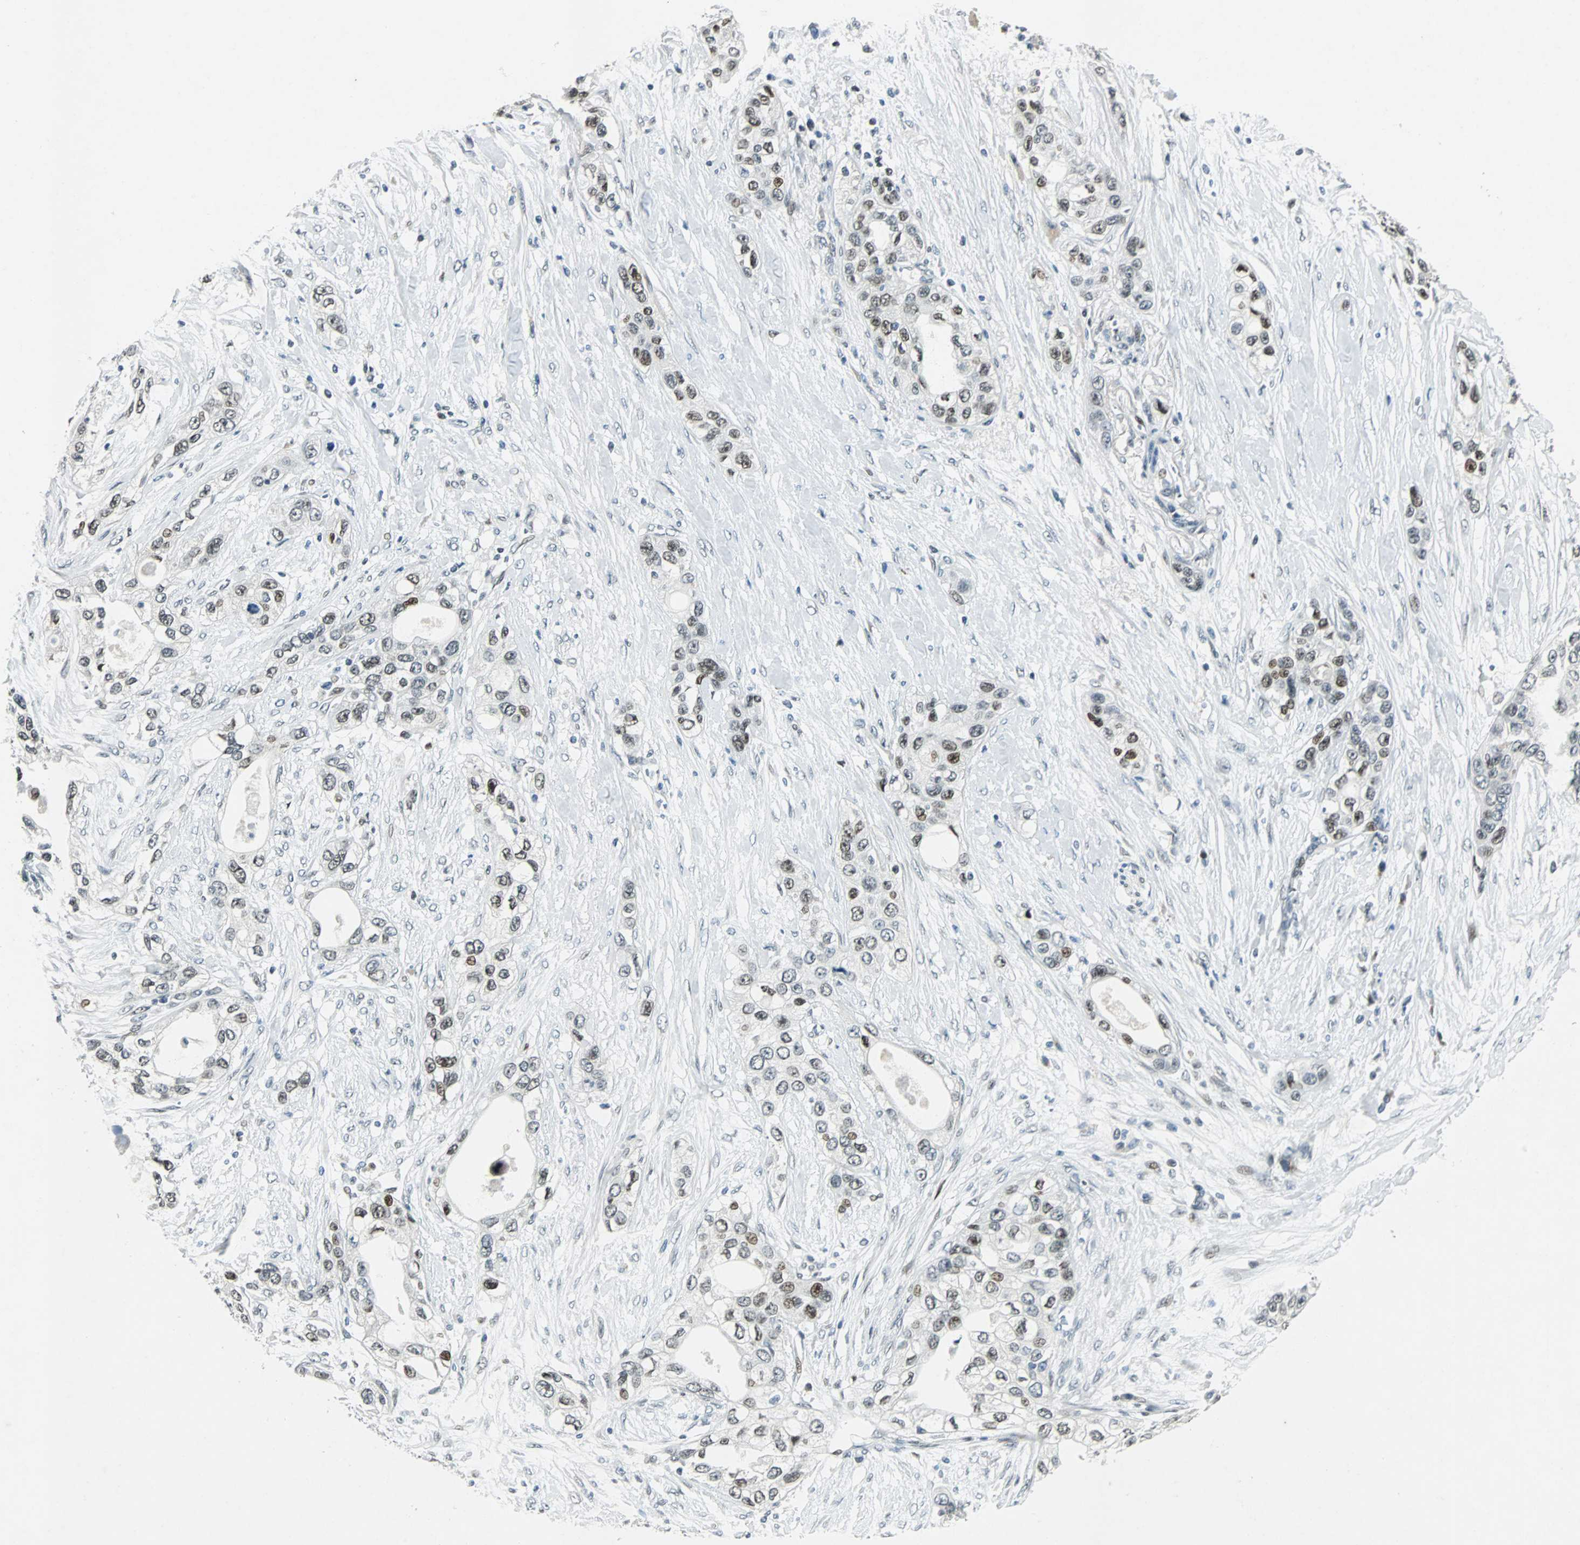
{"staining": {"intensity": "moderate", "quantity": "<25%", "location": "nuclear"}, "tissue": "pancreatic cancer", "cell_type": "Tumor cells", "image_type": "cancer", "snomed": [{"axis": "morphology", "description": "Adenocarcinoma, NOS"}, {"axis": "topography", "description": "Pancreas"}], "caption": "Moderate nuclear positivity is present in about <25% of tumor cells in adenocarcinoma (pancreatic).", "gene": "AJUBA", "patient": {"sex": "female", "age": 70}}